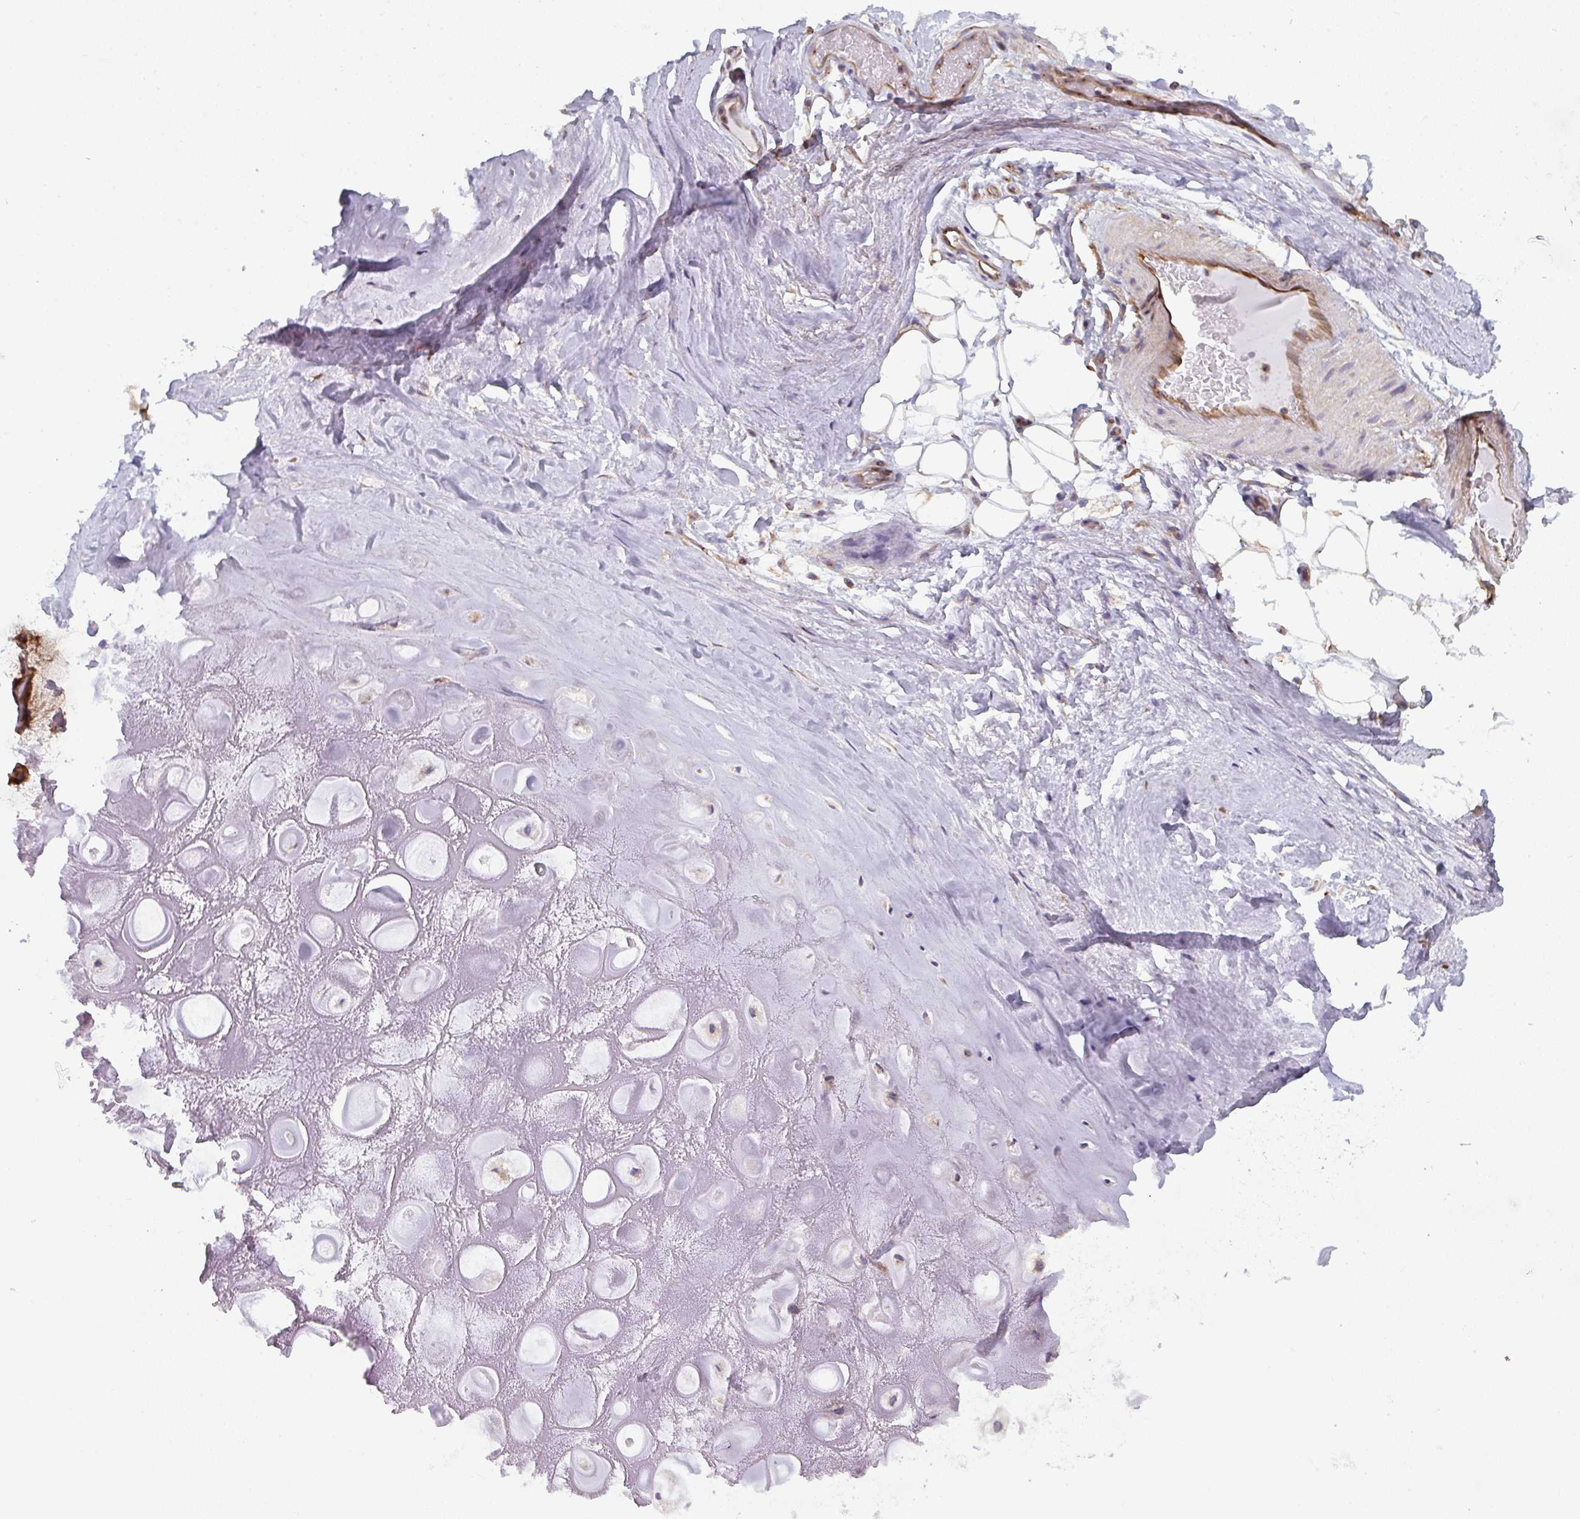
{"staining": {"intensity": "negative", "quantity": "none", "location": "none"}, "tissue": "adipose tissue", "cell_type": "Adipocytes", "image_type": "normal", "snomed": [{"axis": "morphology", "description": "Normal tissue, NOS"}, {"axis": "topography", "description": "Lymph node"}, {"axis": "topography", "description": "Cartilage tissue"}, {"axis": "topography", "description": "Nasopharynx"}], "caption": "An immunohistochemistry photomicrograph of unremarkable adipose tissue is shown. There is no staining in adipocytes of adipose tissue.", "gene": "DYNC1I2", "patient": {"sex": "male", "age": 63}}